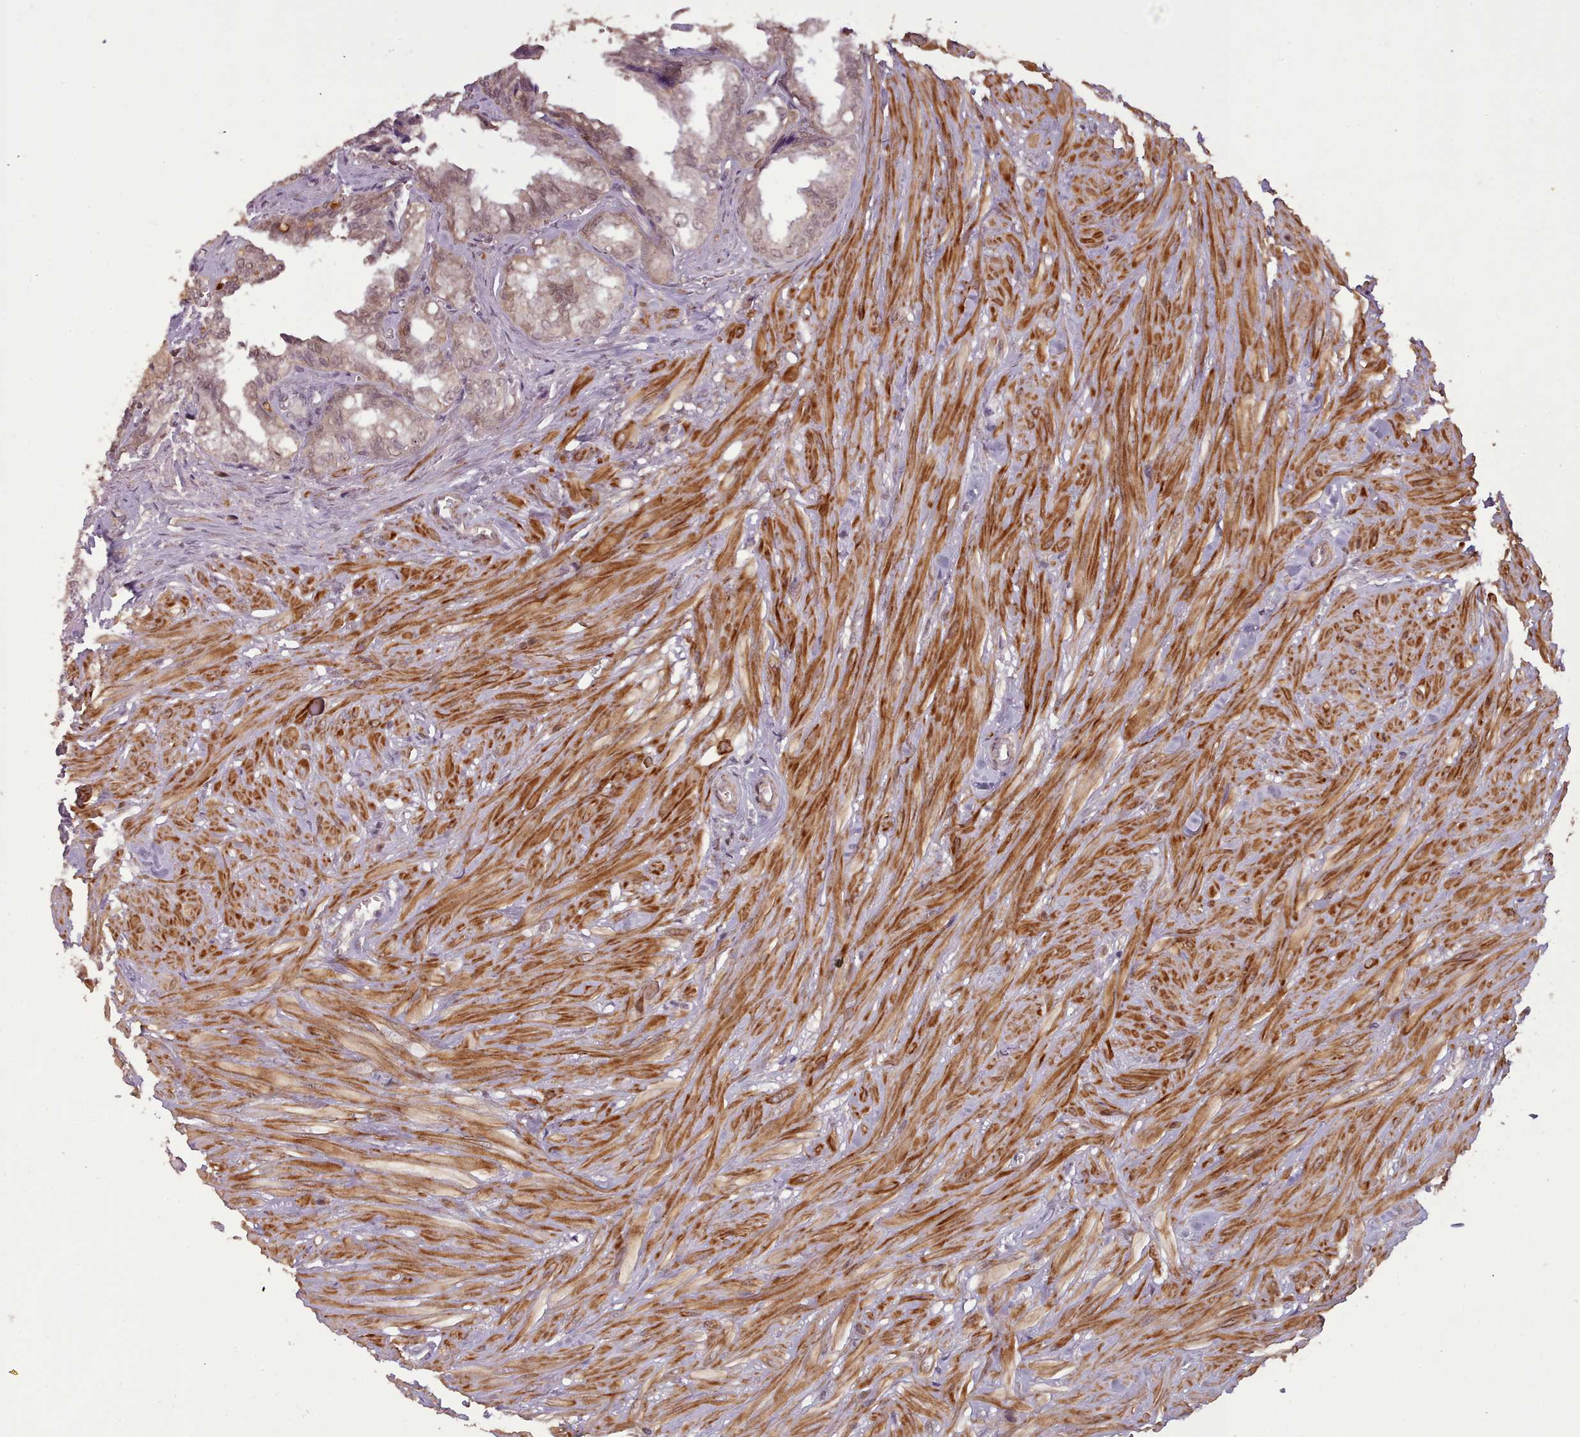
{"staining": {"intensity": "moderate", "quantity": "25%-75%", "location": "cytoplasmic/membranous,nuclear"}, "tissue": "seminal vesicle", "cell_type": "Glandular cells", "image_type": "normal", "snomed": [{"axis": "morphology", "description": "Normal tissue, NOS"}, {"axis": "topography", "description": "Seminal veicle"}], "caption": "Immunohistochemistry (IHC) photomicrograph of benign seminal vesicle: seminal vesicle stained using immunohistochemistry shows medium levels of moderate protein expression localized specifically in the cytoplasmic/membranous,nuclear of glandular cells, appearing as a cytoplasmic/membranous,nuclear brown color.", "gene": "CDC6", "patient": {"sex": "male", "age": 67}}